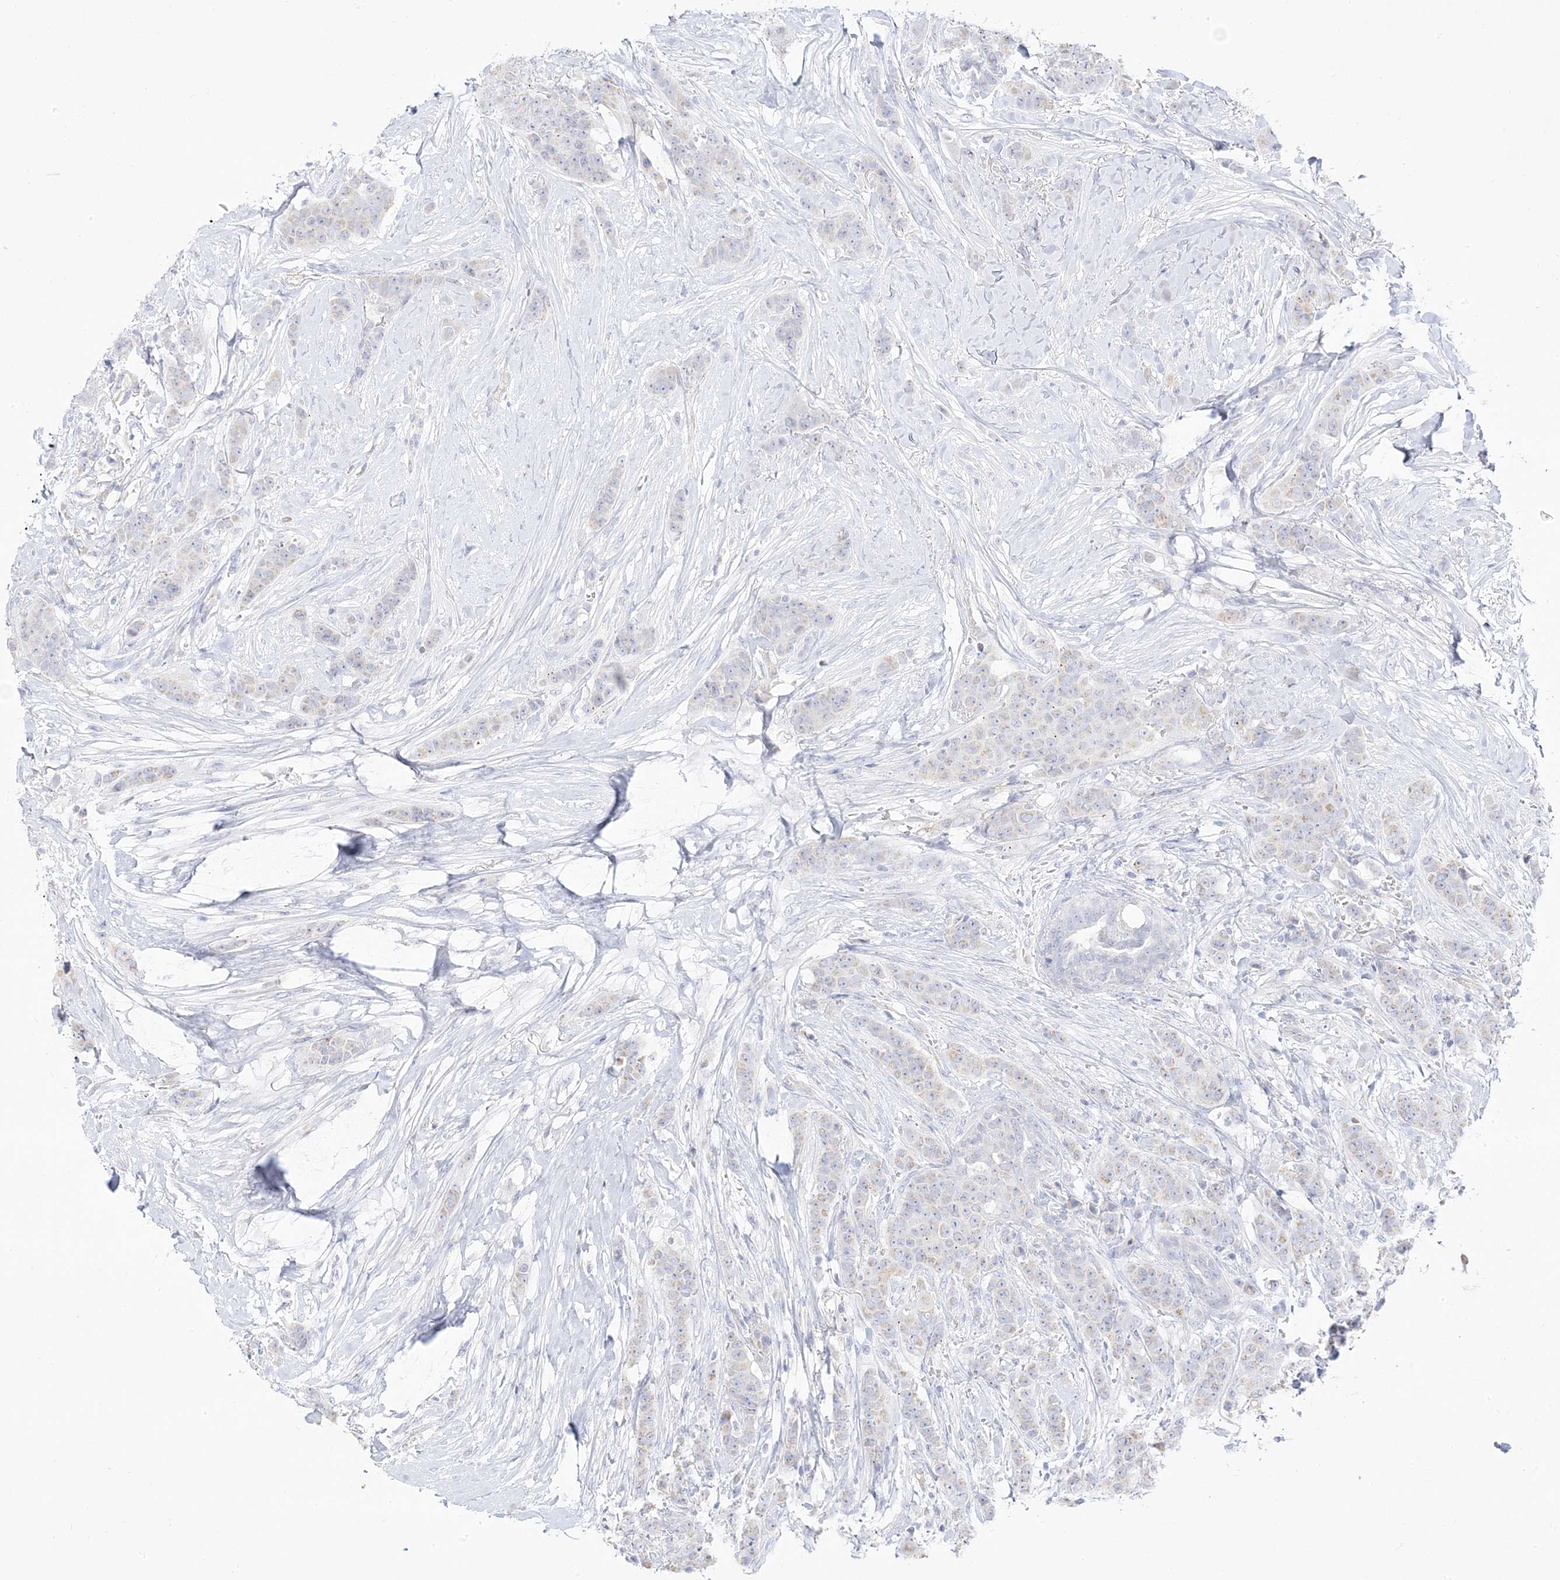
{"staining": {"intensity": "negative", "quantity": "none", "location": "none"}, "tissue": "breast cancer", "cell_type": "Tumor cells", "image_type": "cancer", "snomed": [{"axis": "morphology", "description": "Duct carcinoma"}, {"axis": "topography", "description": "Breast"}], "caption": "Immunohistochemistry of human breast cancer (invasive ductal carcinoma) reveals no expression in tumor cells.", "gene": "TRANK1", "patient": {"sex": "female", "age": 40}}